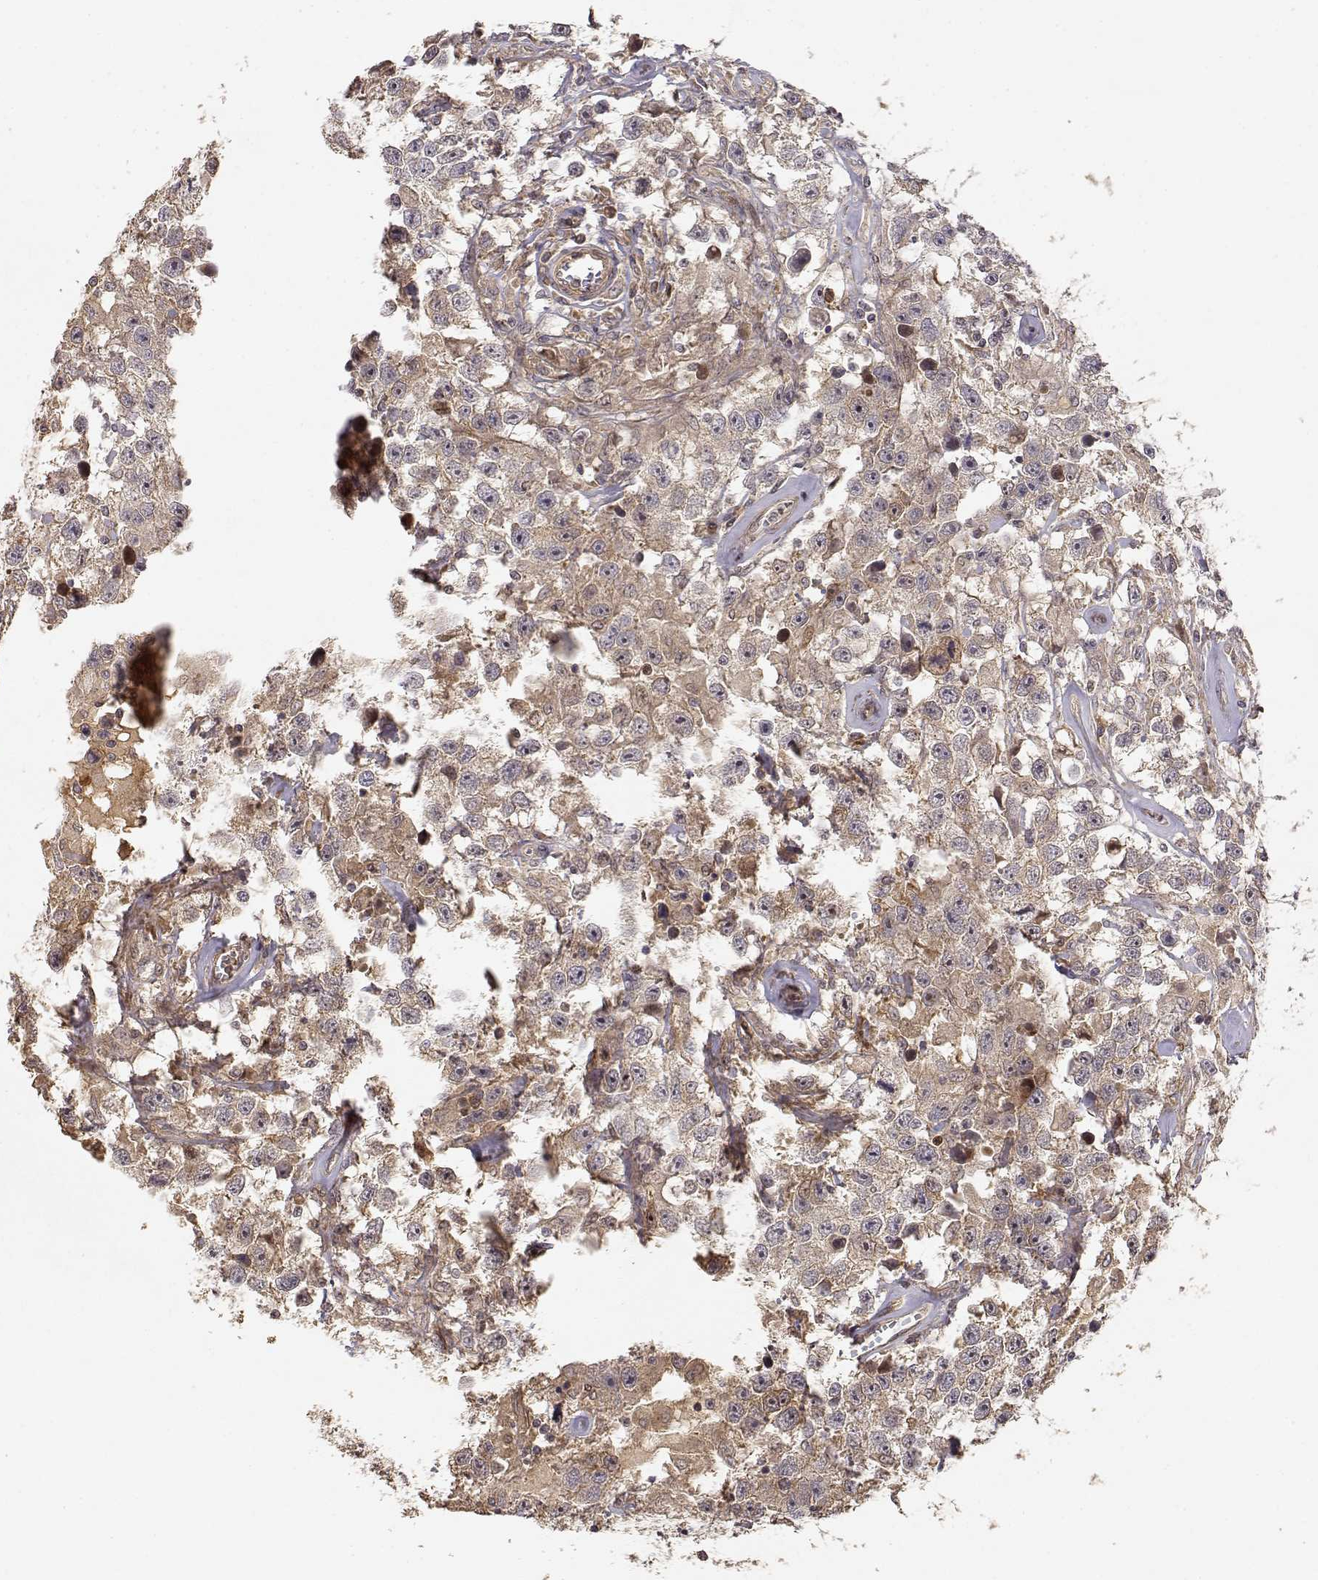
{"staining": {"intensity": "weak", "quantity": ">75%", "location": "cytoplasmic/membranous"}, "tissue": "testis cancer", "cell_type": "Tumor cells", "image_type": "cancer", "snomed": [{"axis": "morphology", "description": "Seminoma, NOS"}, {"axis": "topography", "description": "Testis"}], "caption": "Protein expression analysis of testis cancer shows weak cytoplasmic/membranous positivity in approximately >75% of tumor cells. The staining is performed using DAB brown chromogen to label protein expression. The nuclei are counter-stained blue using hematoxylin.", "gene": "PICK1", "patient": {"sex": "male", "age": 43}}